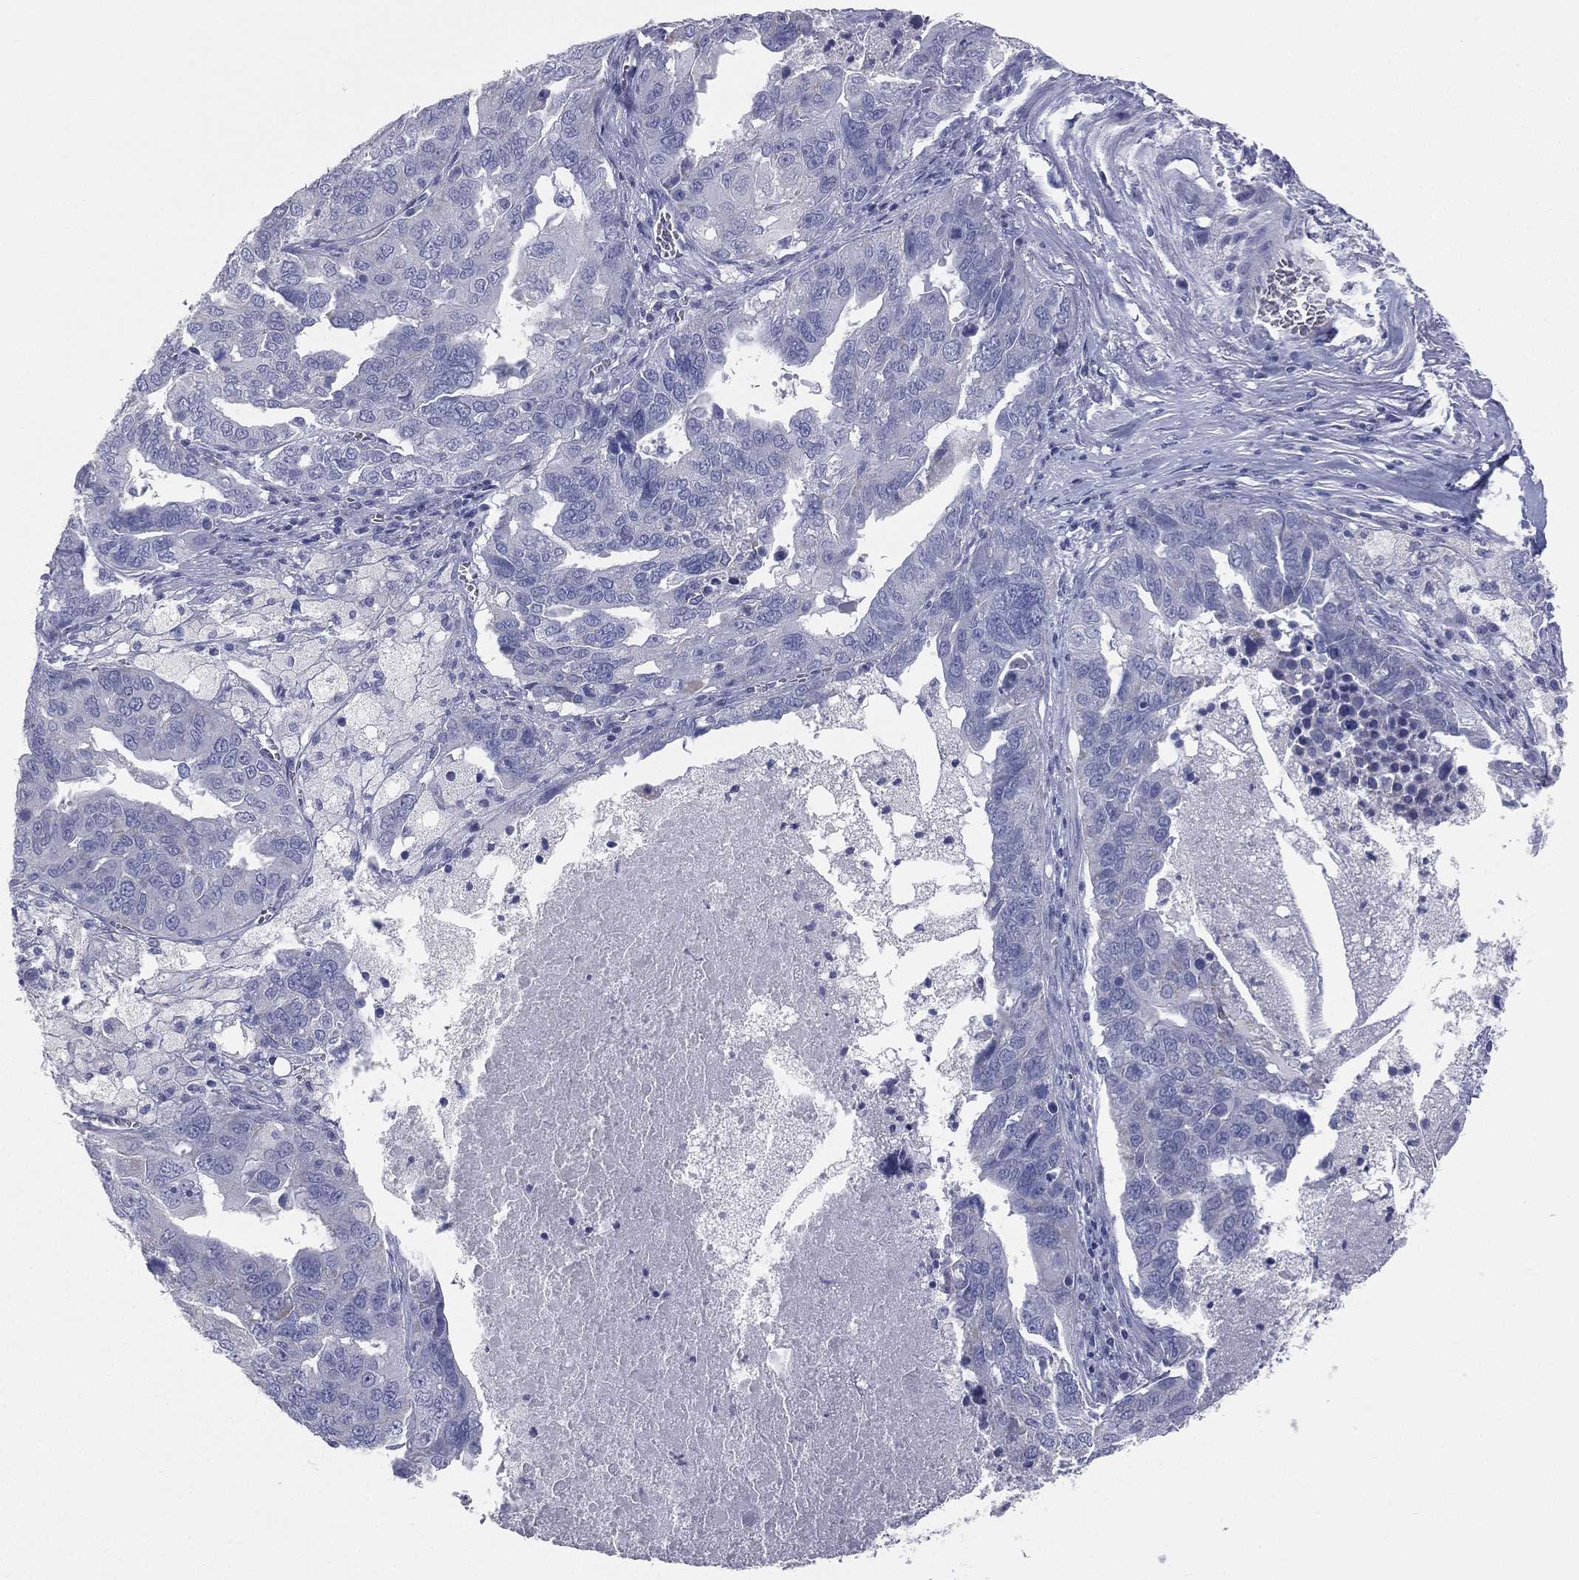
{"staining": {"intensity": "negative", "quantity": "none", "location": "none"}, "tissue": "ovarian cancer", "cell_type": "Tumor cells", "image_type": "cancer", "snomed": [{"axis": "morphology", "description": "Carcinoma, endometroid"}, {"axis": "topography", "description": "Soft tissue"}, {"axis": "topography", "description": "Ovary"}], "caption": "DAB (3,3'-diaminobenzidine) immunohistochemical staining of human endometroid carcinoma (ovarian) exhibits no significant staining in tumor cells.", "gene": "STK31", "patient": {"sex": "female", "age": 52}}